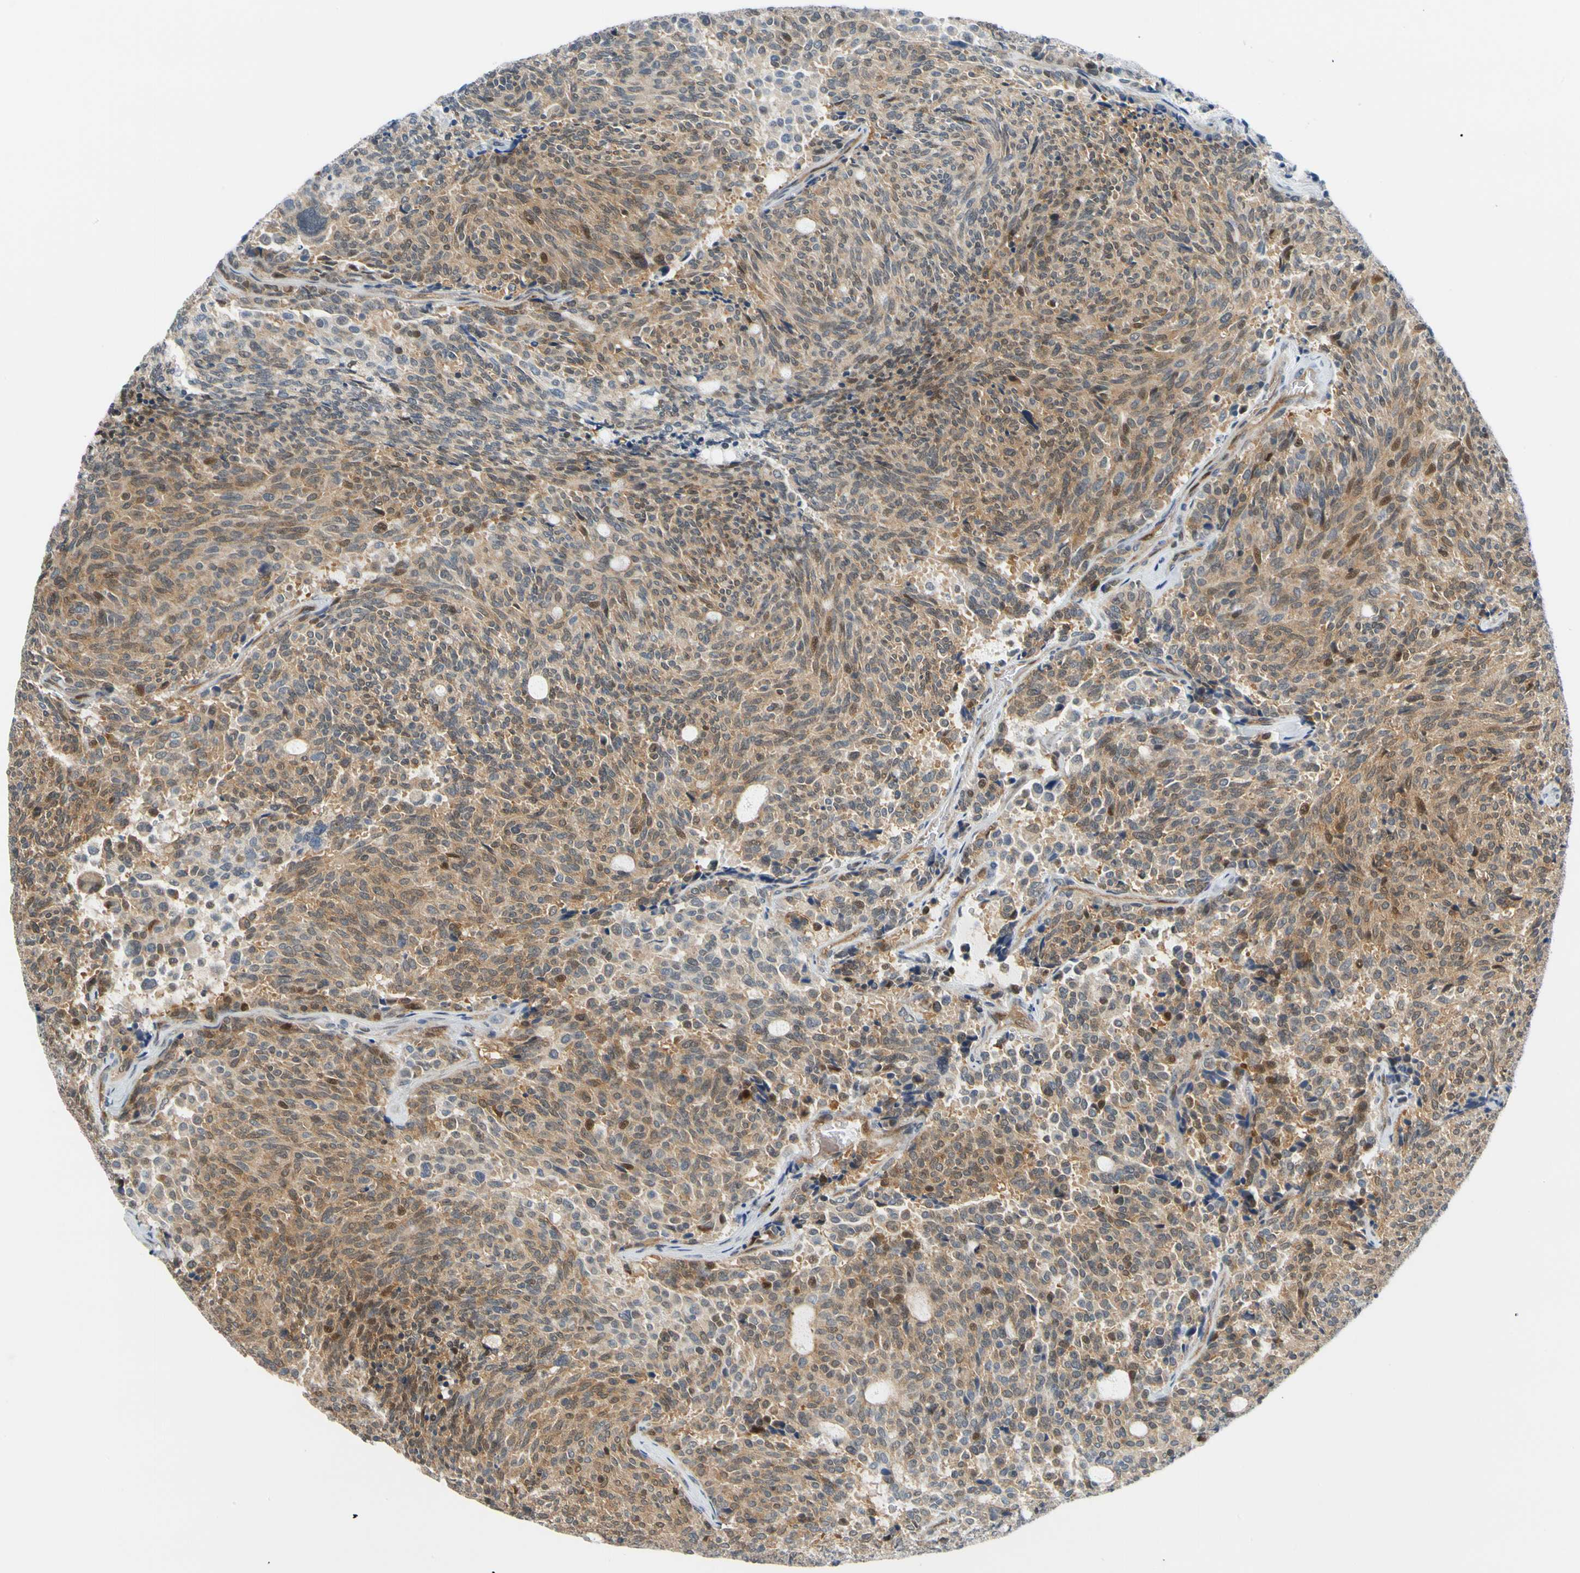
{"staining": {"intensity": "moderate", "quantity": ">75%", "location": "cytoplasmic/membranous"}, "tissue": "carcinoid", "cell_type": "Tumor cells", "image_type": "cancer", "snomed": [{"axis": "morphology", "description": "Carcinoid, malignant, NOS"}, {"axis": "topography", "description": "Pancreas"}], "caption": "Tumor cells show medium levels of moderate cytoplasmic/membranous staining in approximately >75% of cells in human carcinoid. The staining was performed using DAB, with brown indicating positive protein expression. Nuclei are stained blue with hematoxylin.", "gene": "MAPK9", "patient": {"sex": "female", "age": 54}}